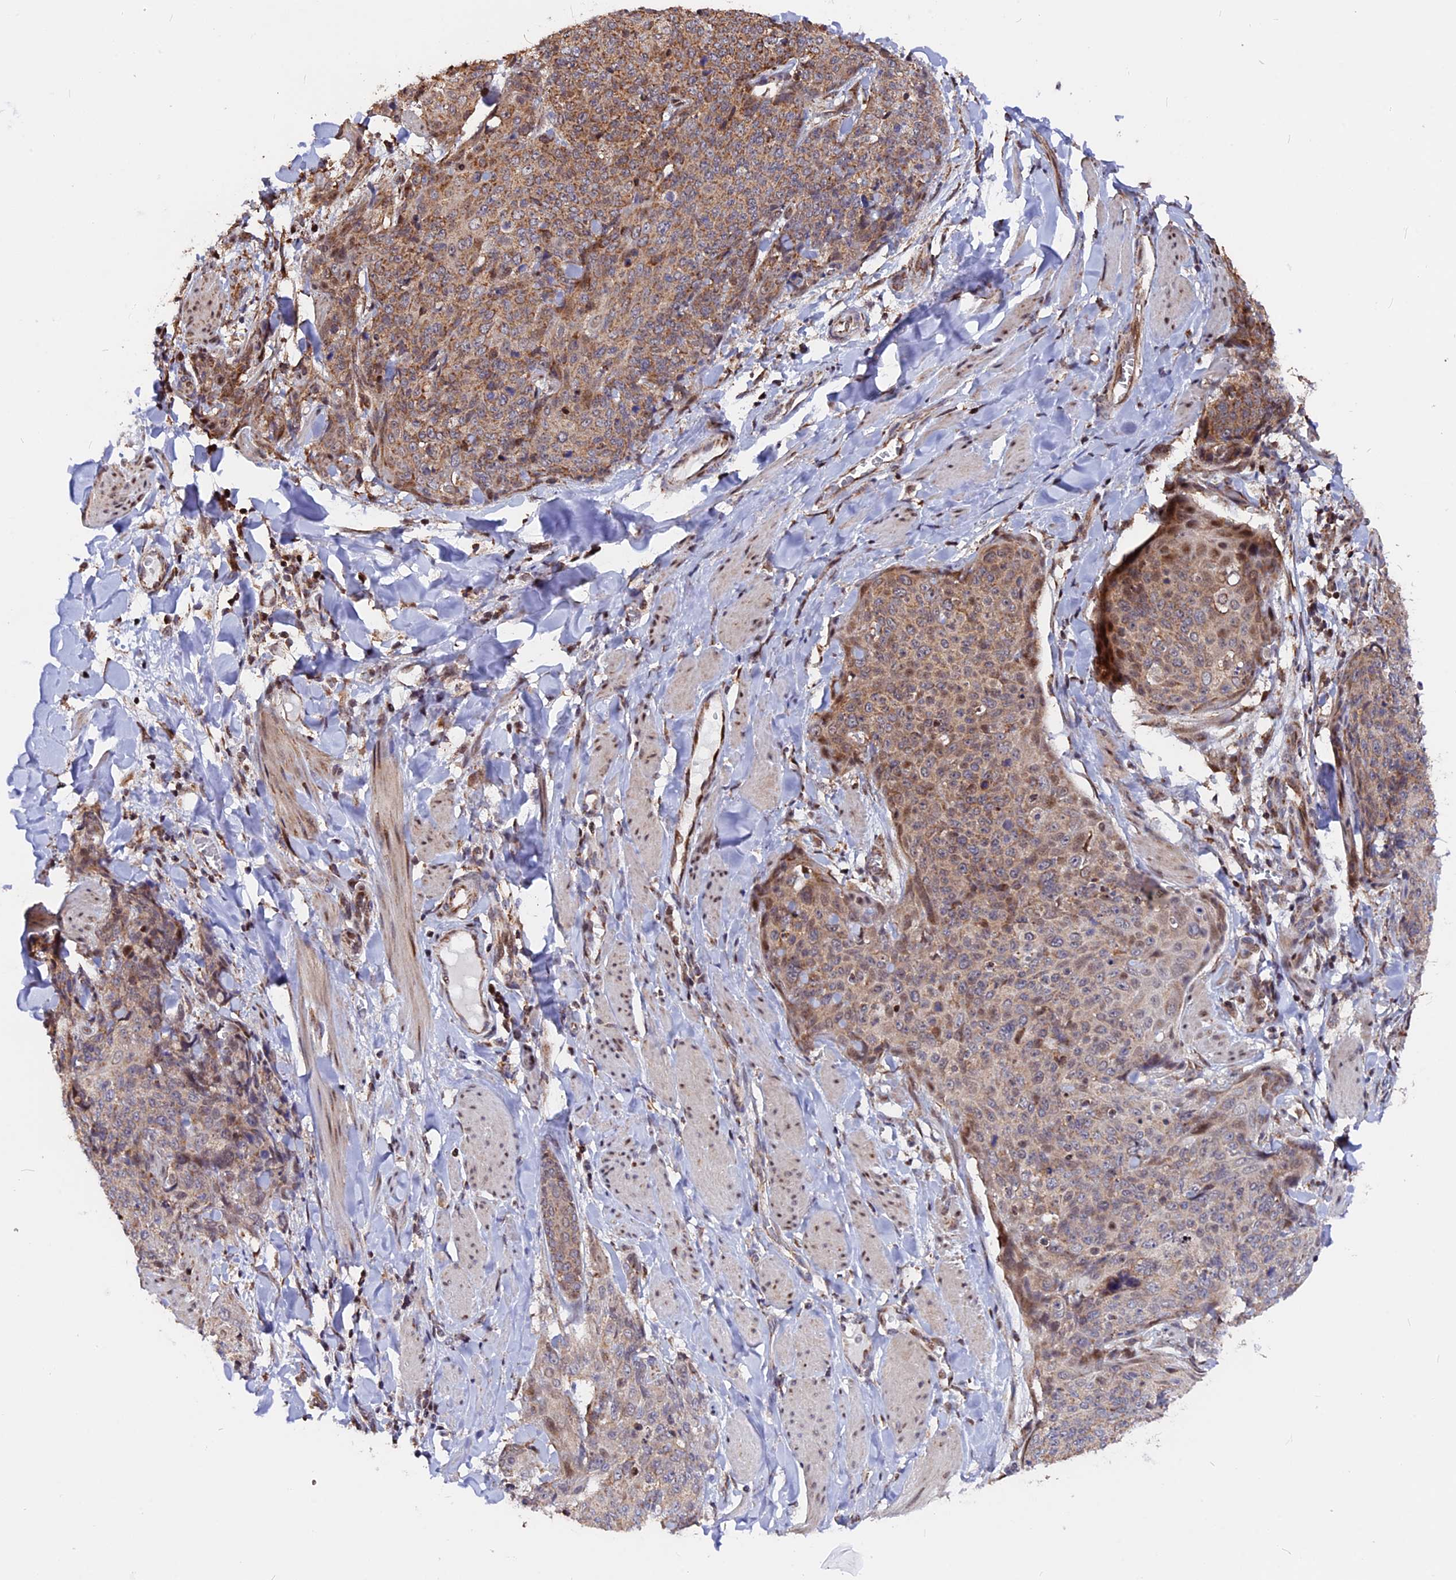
{"staining": {"intensity": "weak", "quantity": ">75%", "location": "cytoplasmic/membranous"}, "tissue": "skin cancer", "cell_type": "Tumor cells", "image_type": "cancer", "snomed": [{"axis": "morphology", "description": "Squamous cell carcinoma, NOS"}, {"axis": "topography", "description": "Skin"}, {"axis": "topography", "description": "Vulva"}], "caption": "This is a photomicrograph of immunohistochemistry (IHC) staining of skin cancer, which shows weak positivity in the cytoplasmic/membranous of tumor cells.", "gene": "FAM174C", "patient": {"sex": "female", "age": 85}}